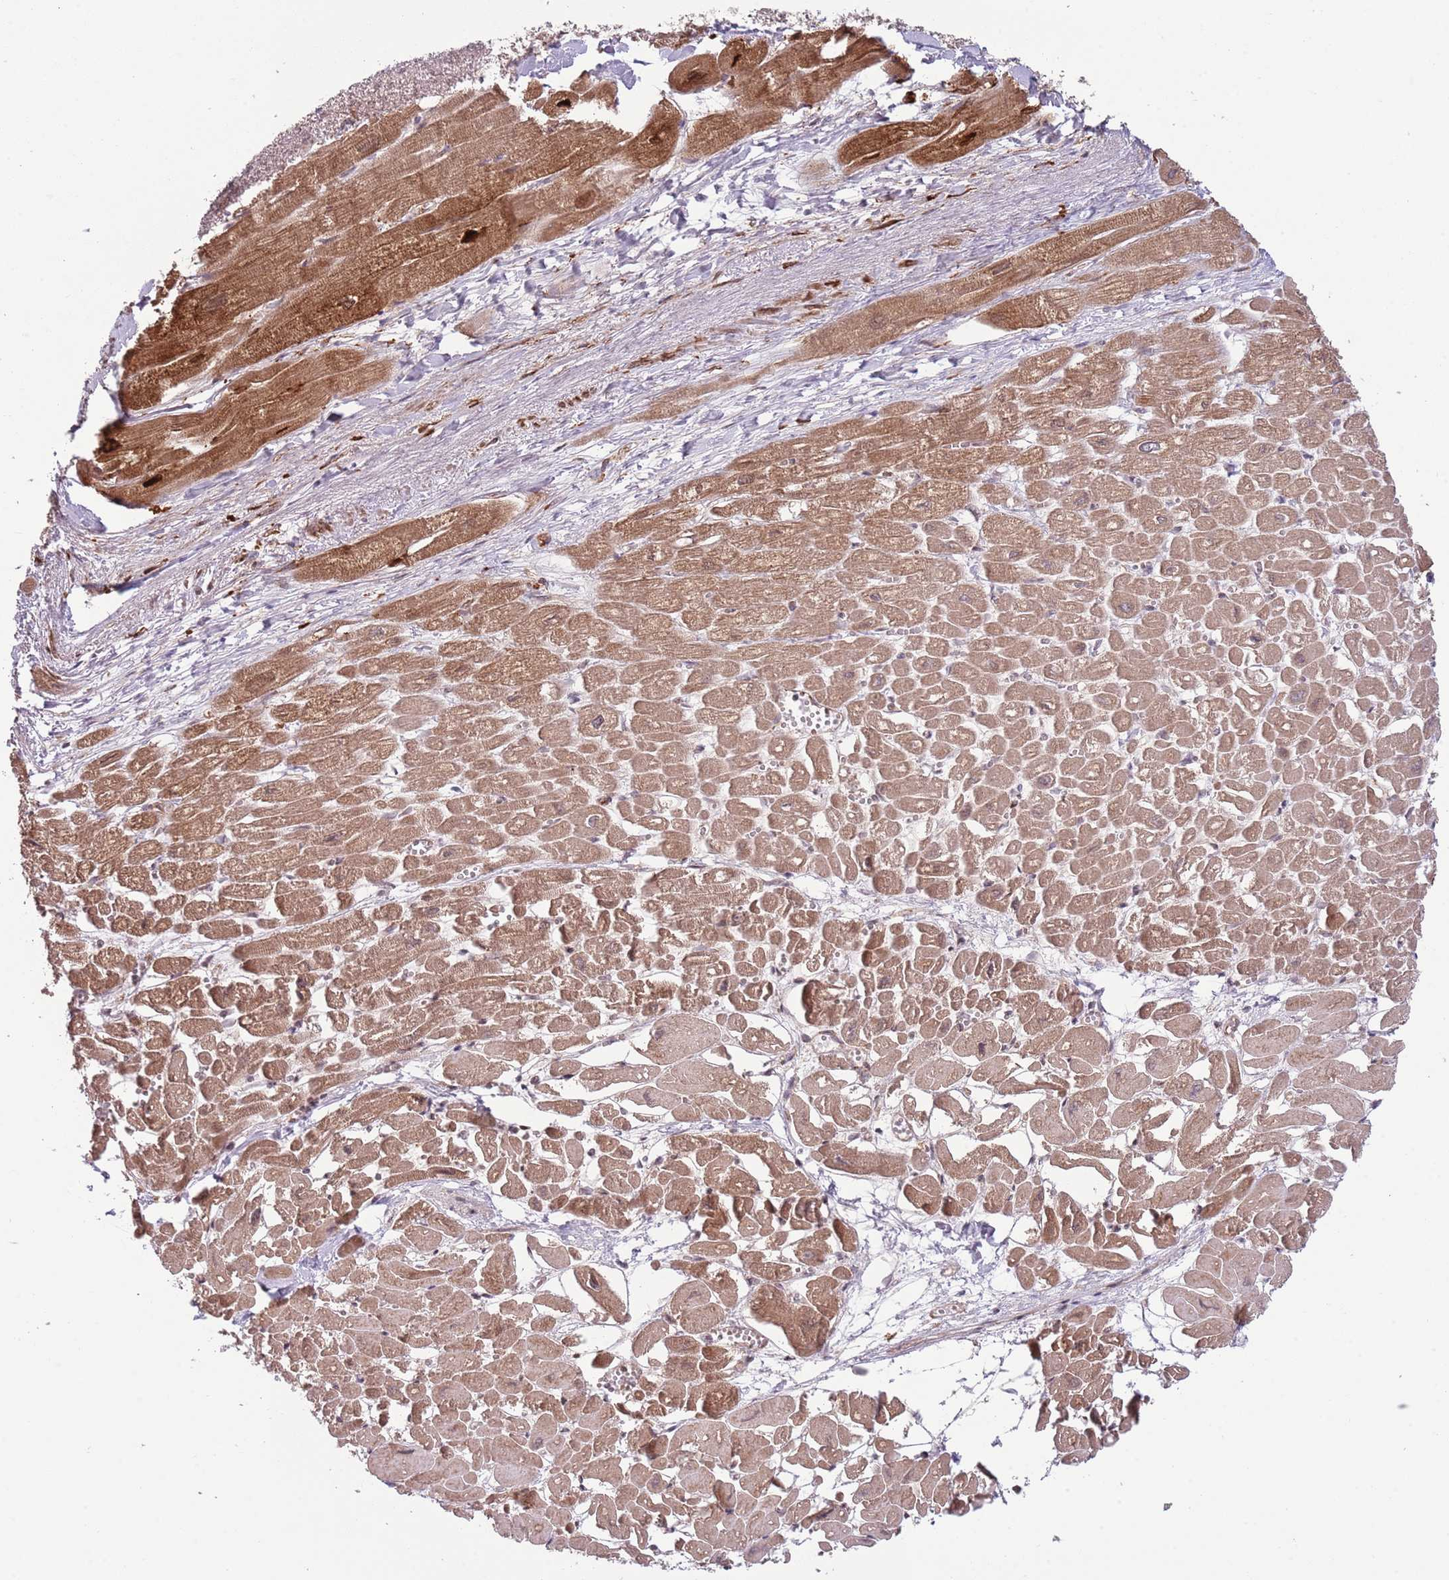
{"staining": {"intensity": "moderate", "quantity": ">75%", "location": "cytoplasmic/membranous"}, "tissue": "heart muscle", "cell_type": "Cardiomyocytes", "image_type": "normal", "snomed": [{"axis": "morphology", "description": "Normal tissue, NOS"}, {"axis": "topography", "description": "Heart"}], "caption": "Immunohistochemistry staining of unremarkable heart muscle, which displays medium levels of moderate cytoplasmic/membranous staining in about >75% of cardiomyocytes indicating moderate cytoplasmic/membranous protein expression. The staining was performed using DAB (brown) for protein detection and nuclei were counterstained in hematoxylin (blue).", "gene": "DPP10", "patient": {"sex": "male", "age": 54}}